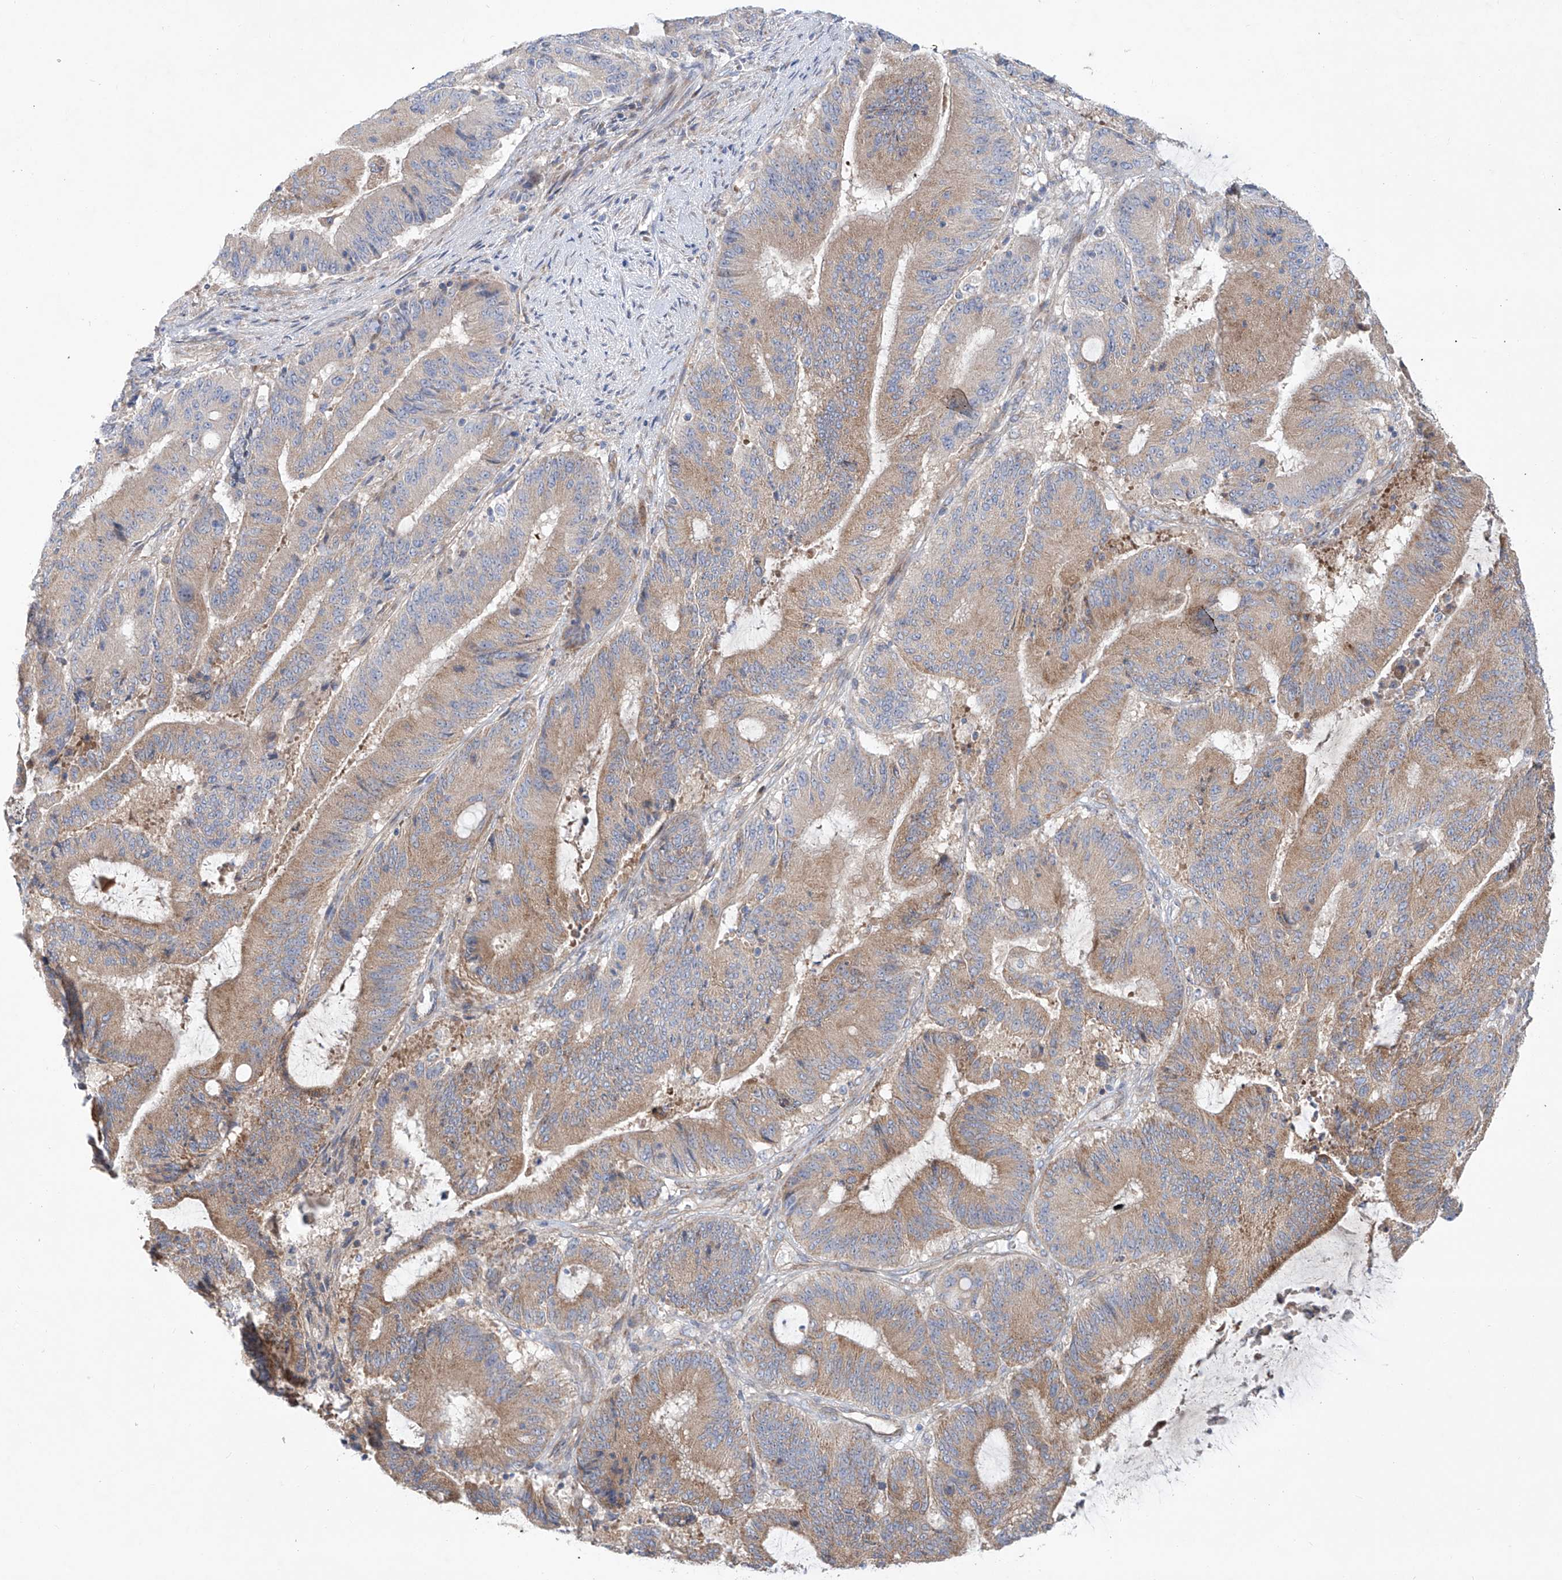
{"staining": {"intensity": "moderate", "quantity": "25%-75%", "location": "cytoplasmic/membranous"}, "tissue": "liver cancer", "cell_type": "Tumor cells", "image_type": "cancer", "snomed": [{"axis": "morphology", "description": "Normal tissue, NOS"}, {"axis": "morphology", "description": "Cholangiocarcinoma"}, {"axis": "topography", "description": "Liver"}, {"axis": "topography", "description": "Peripheral nerve tissue"}], "caption": "This micrograph exhibits immunohistochemistry (IHC) staining of human liver cancer (cholangiocarcinoma), with medium moderate cytoplasmic/membranous expression in approximately 25%-75% of tumor cells.", "gene": "KLC4", "patient": {"sex": "female", "age": 73}}